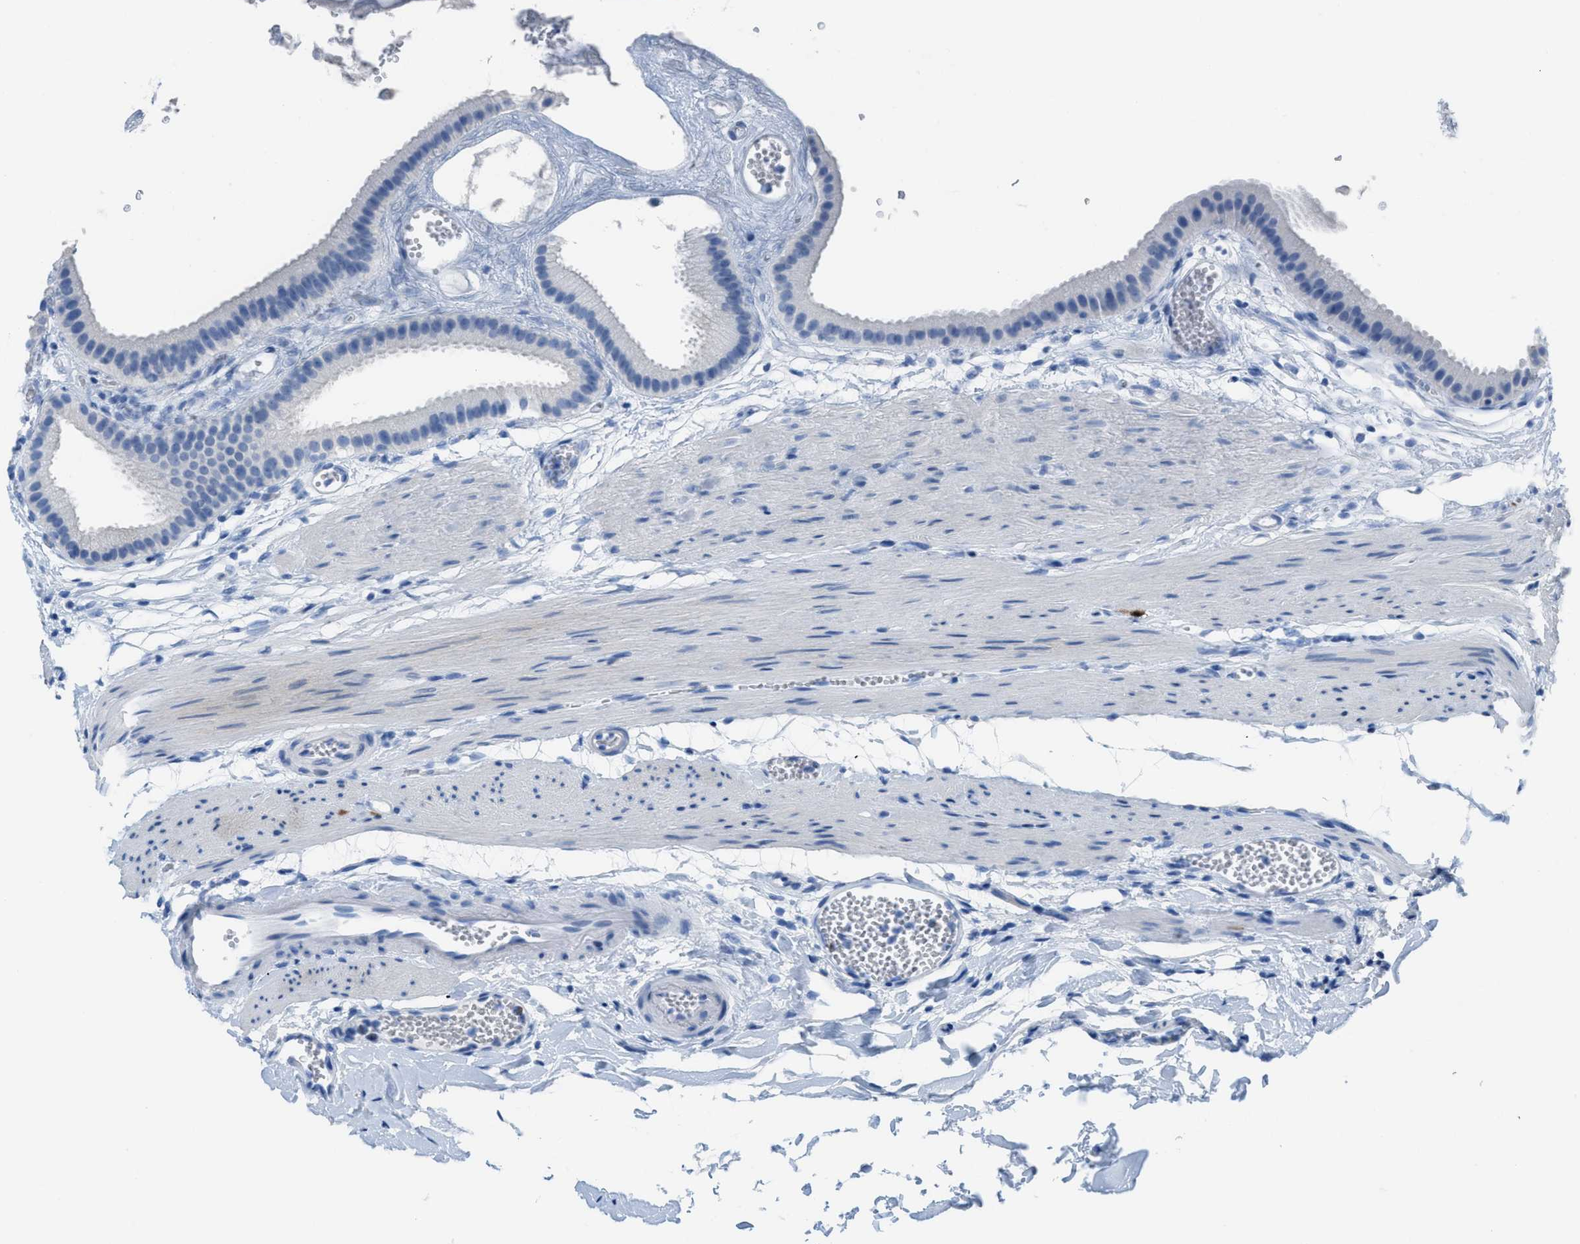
{"staining": {"intensity": "negative", "quantity": "none", "location": "none"}, "tissue": "gallbladder", "cell_type": "Glandular cells", "image_type": "normal", "snomed": [{"axis": "morphology", "description": "Normal tissue, NOS"}, {"axis": "topography", "description": "Gallbladder"}], "caption": "A high-resolution photomicrograph shows immunohistochemistry staining of benign gallbladder, which demonstrates no significant positivity in glandular cells.", "gene": "CDKN2A", "patient": {"sex": "female", "age": 64}}